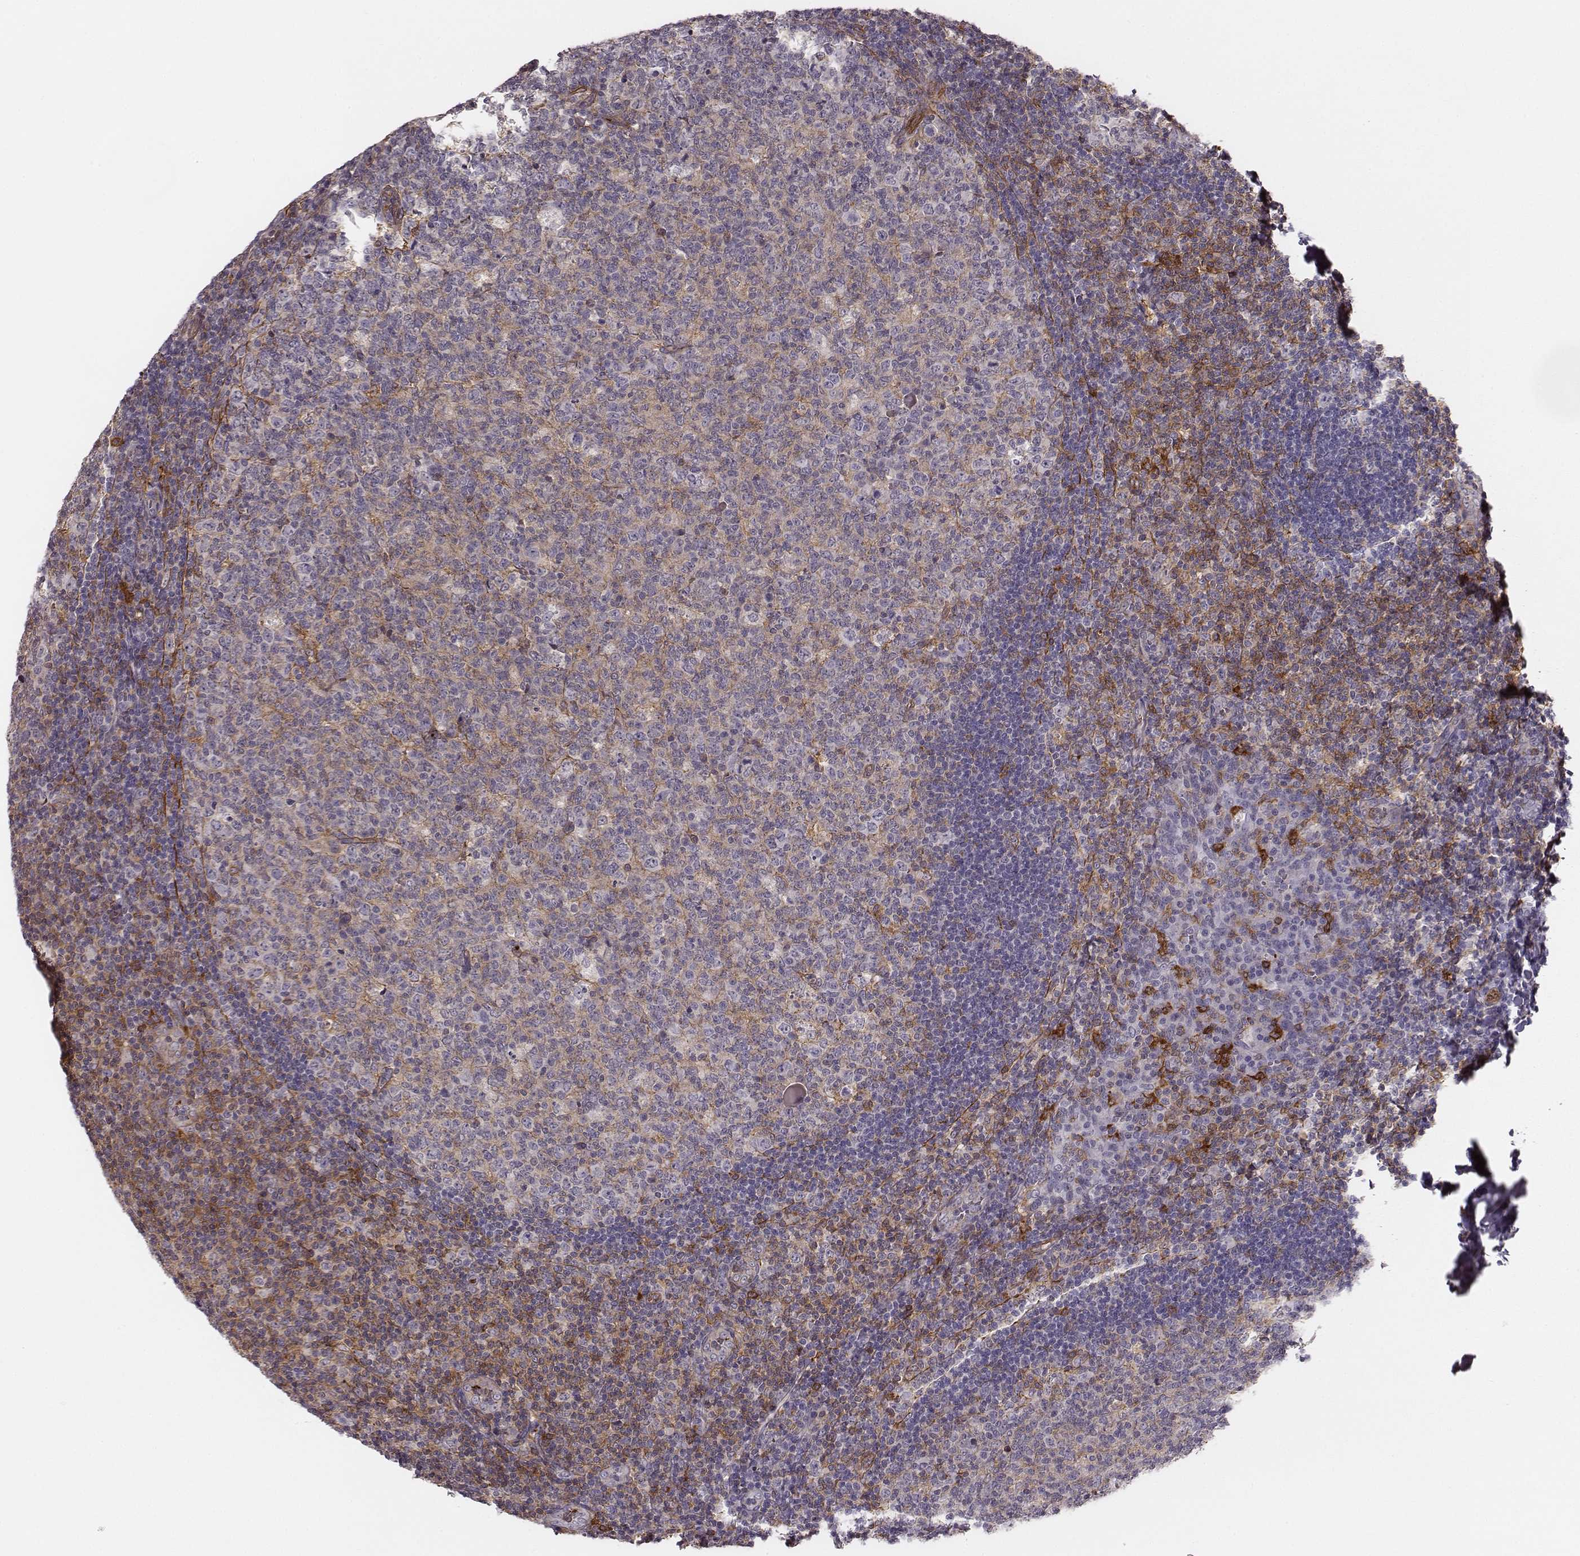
{"staining": {"intensity": "moderate", "quantity": "<25%", "location": "cytoplasmic/membranous"}, "tissue": "tonsil", "cell_type": "Germinal center cells", "image_type": "normal", "snomed": [{"axis": "morphology", "description": "Normal tissue, NOS"}, {"axis": "topography", "description": "Tonsil"}], "caption": "IHC image of normal human tonsil stained for a protein (brown), which displays low levels of moderate cytoplasmic/membranous expression in approximately <25% of germinal center cells.", "gene": "ZYX", "patient": {"sex": "male", "age": 17}}